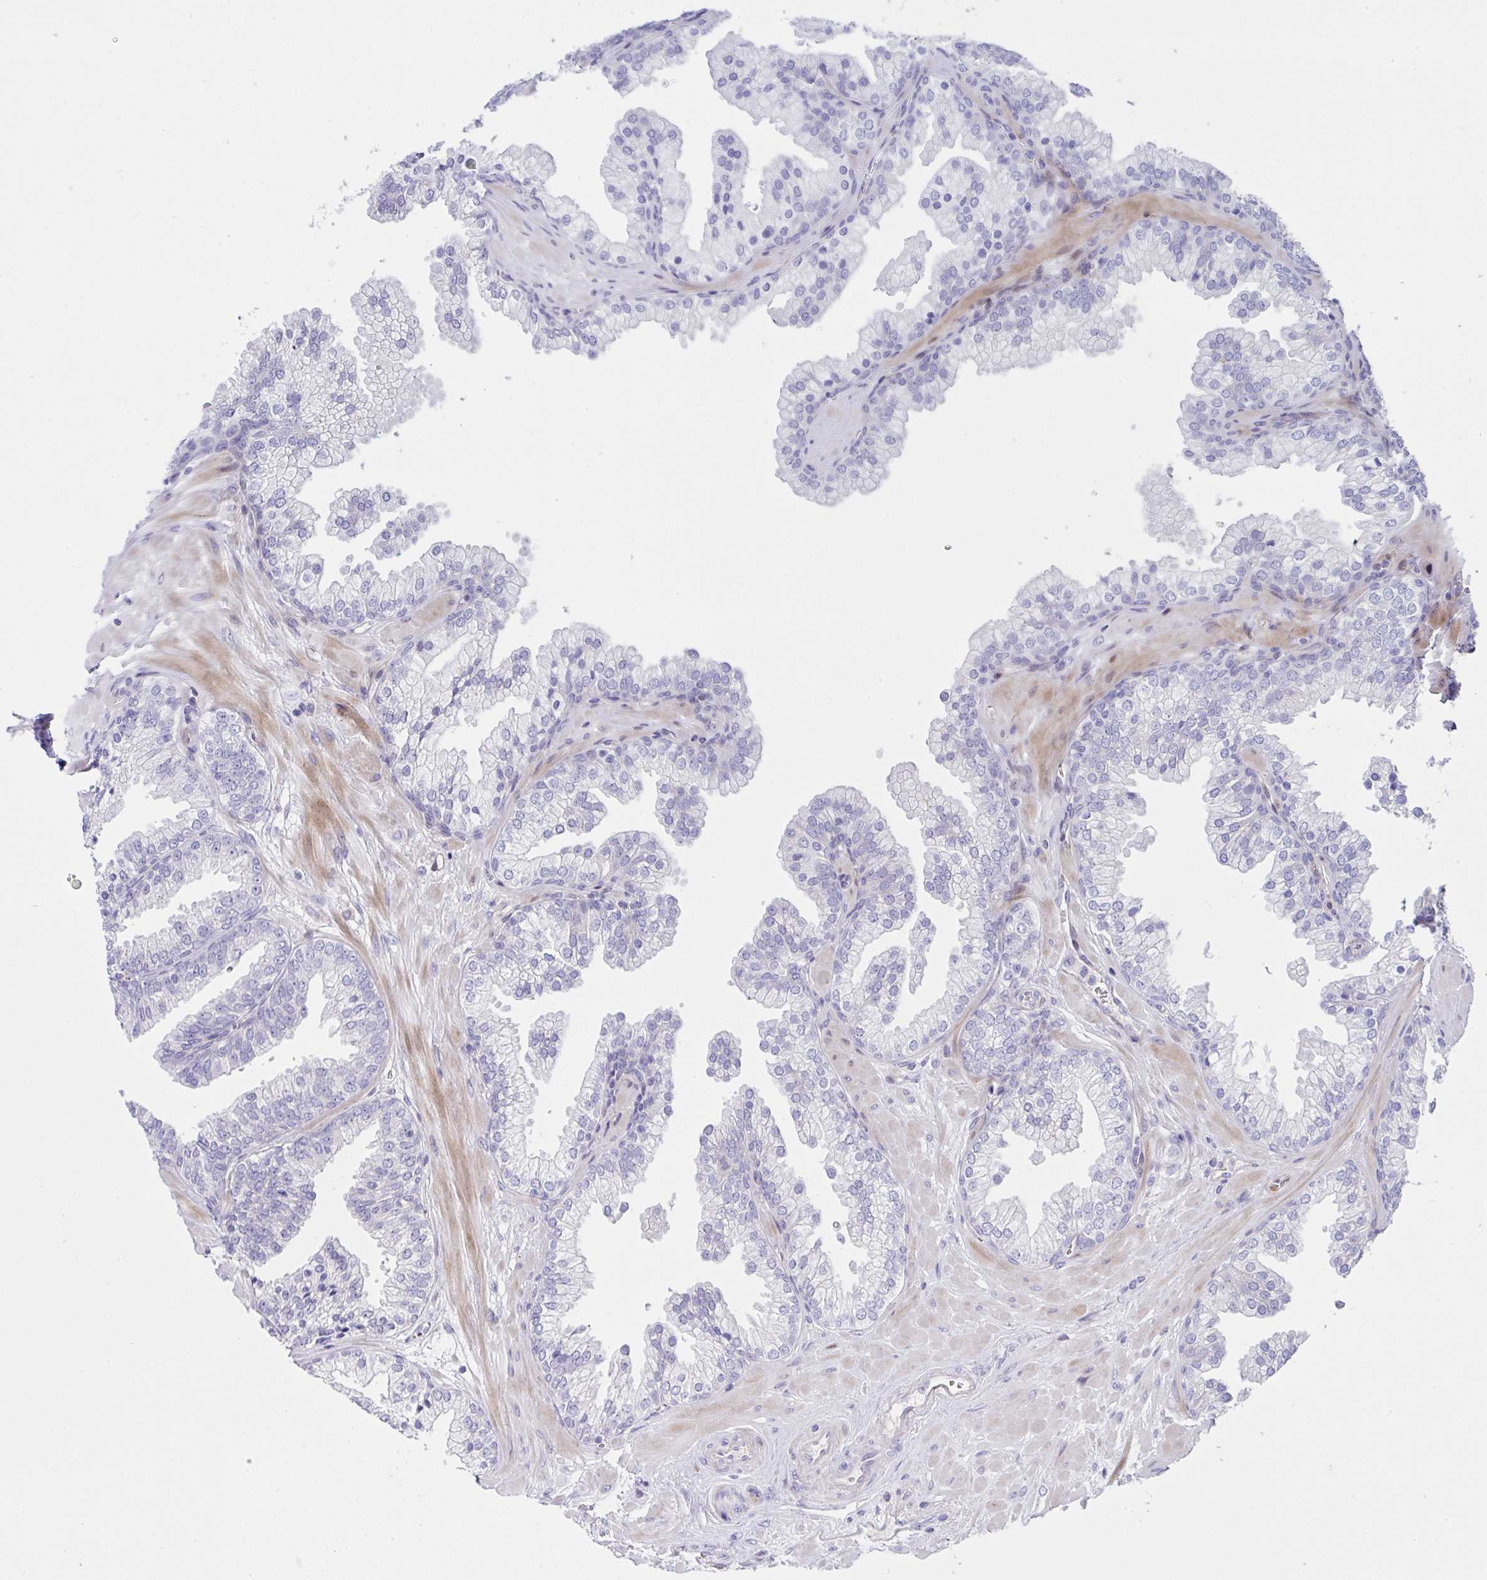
{"staining": {"intensity": "negative", "quantity": "none", "location": "none"}, "tissue": "prostate", "cell_type": "Glandular cells", "image_type": "normal", "snomed": [{"axis": "morphology", "description": "Normal tissue, NOS"}, {"axis": "topography", "description": "Prostate"}, {"axis": "topography", "description": "Peripheral nerve tissue"}], "caption": "This is an immunohistochemistry (IHC) photomicrograph of benign human prostate. There is no expression in glandular cells.", "gene": "ZNF713", "patient": {"sex": "male", "age": 61}}